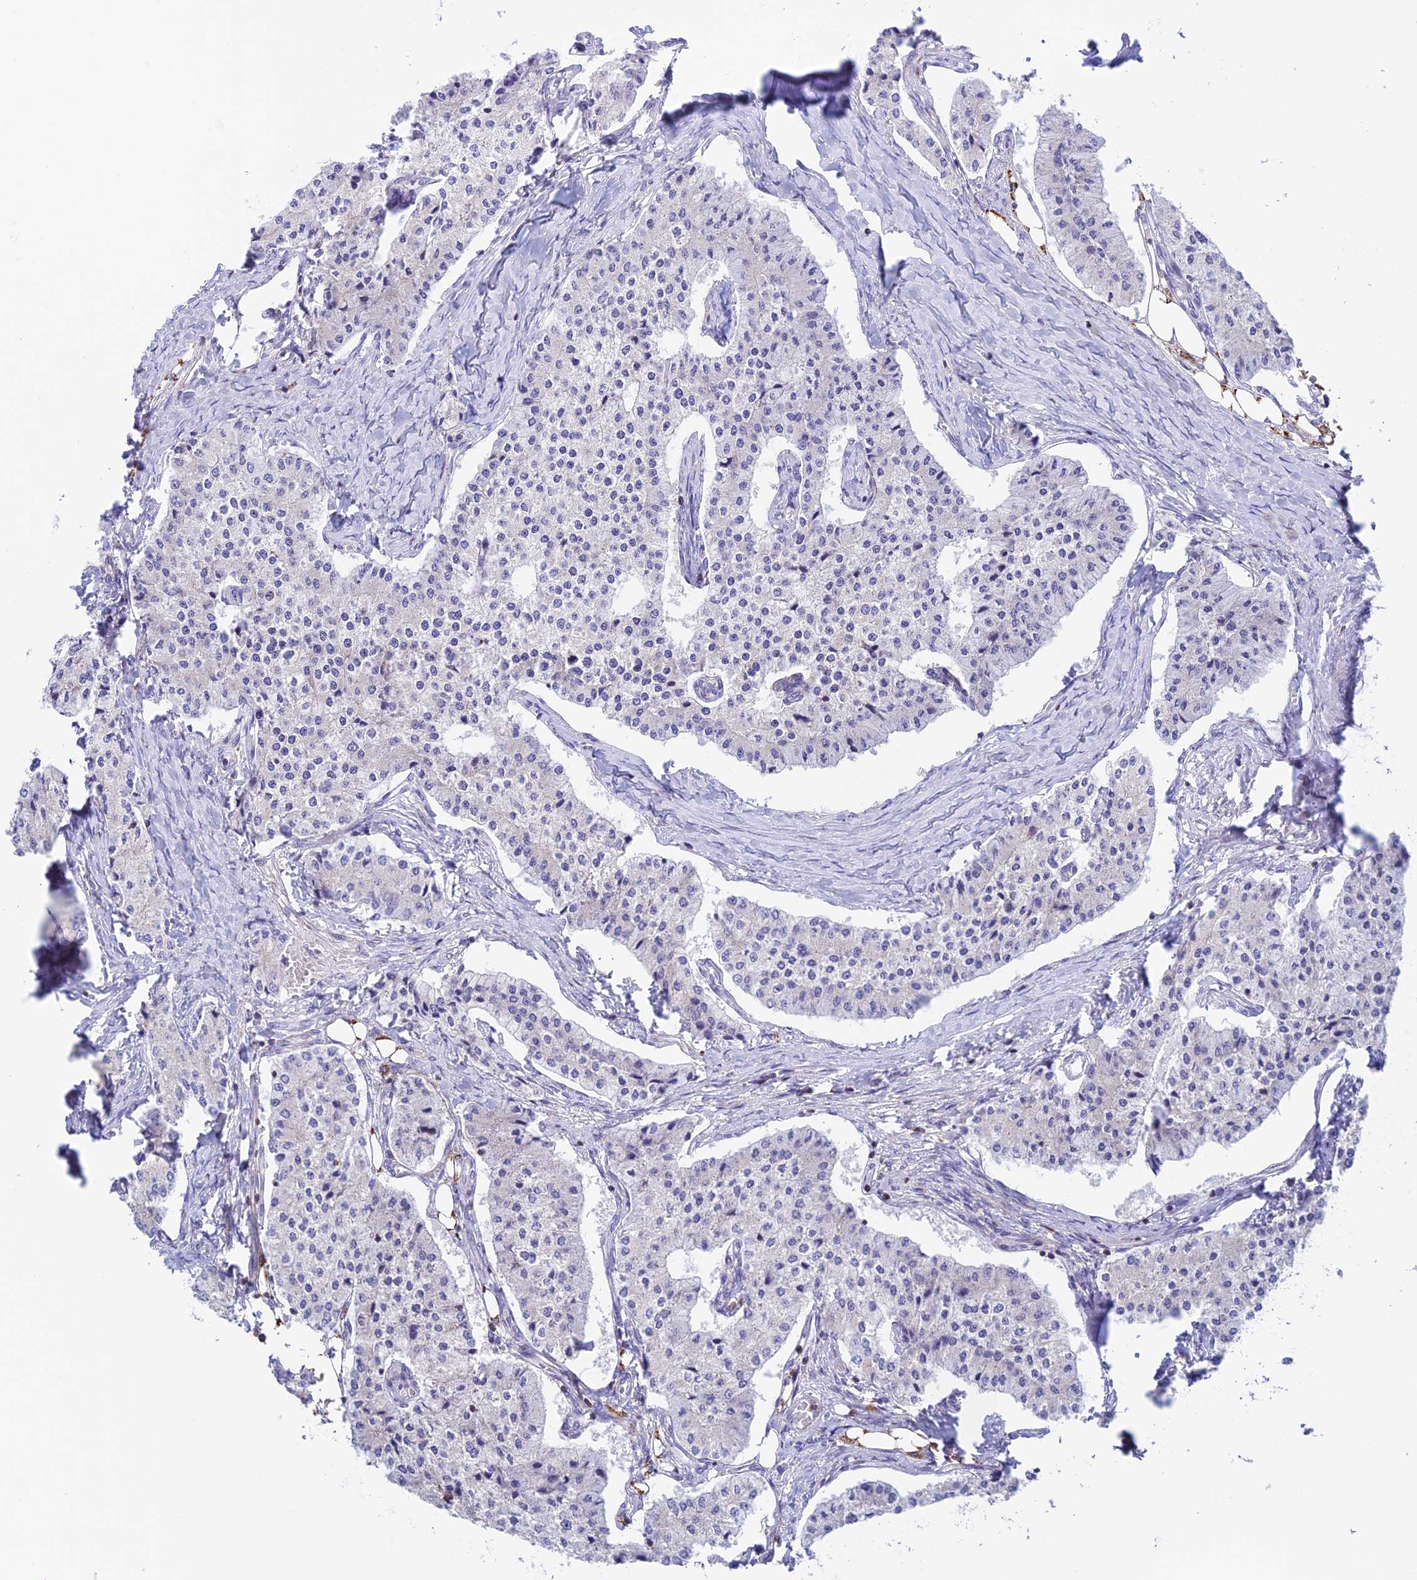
{"staining": {"intensity": "negative", "quantity": "none", "location": "none"}, "tissue": "carcinoid", "cell_type": "Tumor cells", "image_type": "cancer", "snomed": [{"axis": "morphology", "description": "Carcinoid, malignant, NOS"}, {"axis": "topography", "description": "Colon"}], "caption": "Carcinoid was stained to show a protein in brown. There is no significant staining in tumor cells. The staining was performed using DAB to visualize the protein expression in brown, while the nuclei were stained in blue with hematoxylin (Magnification: 20x).", "gene": "PRIM1", "patient": {"sex": "female", "age": 52}}